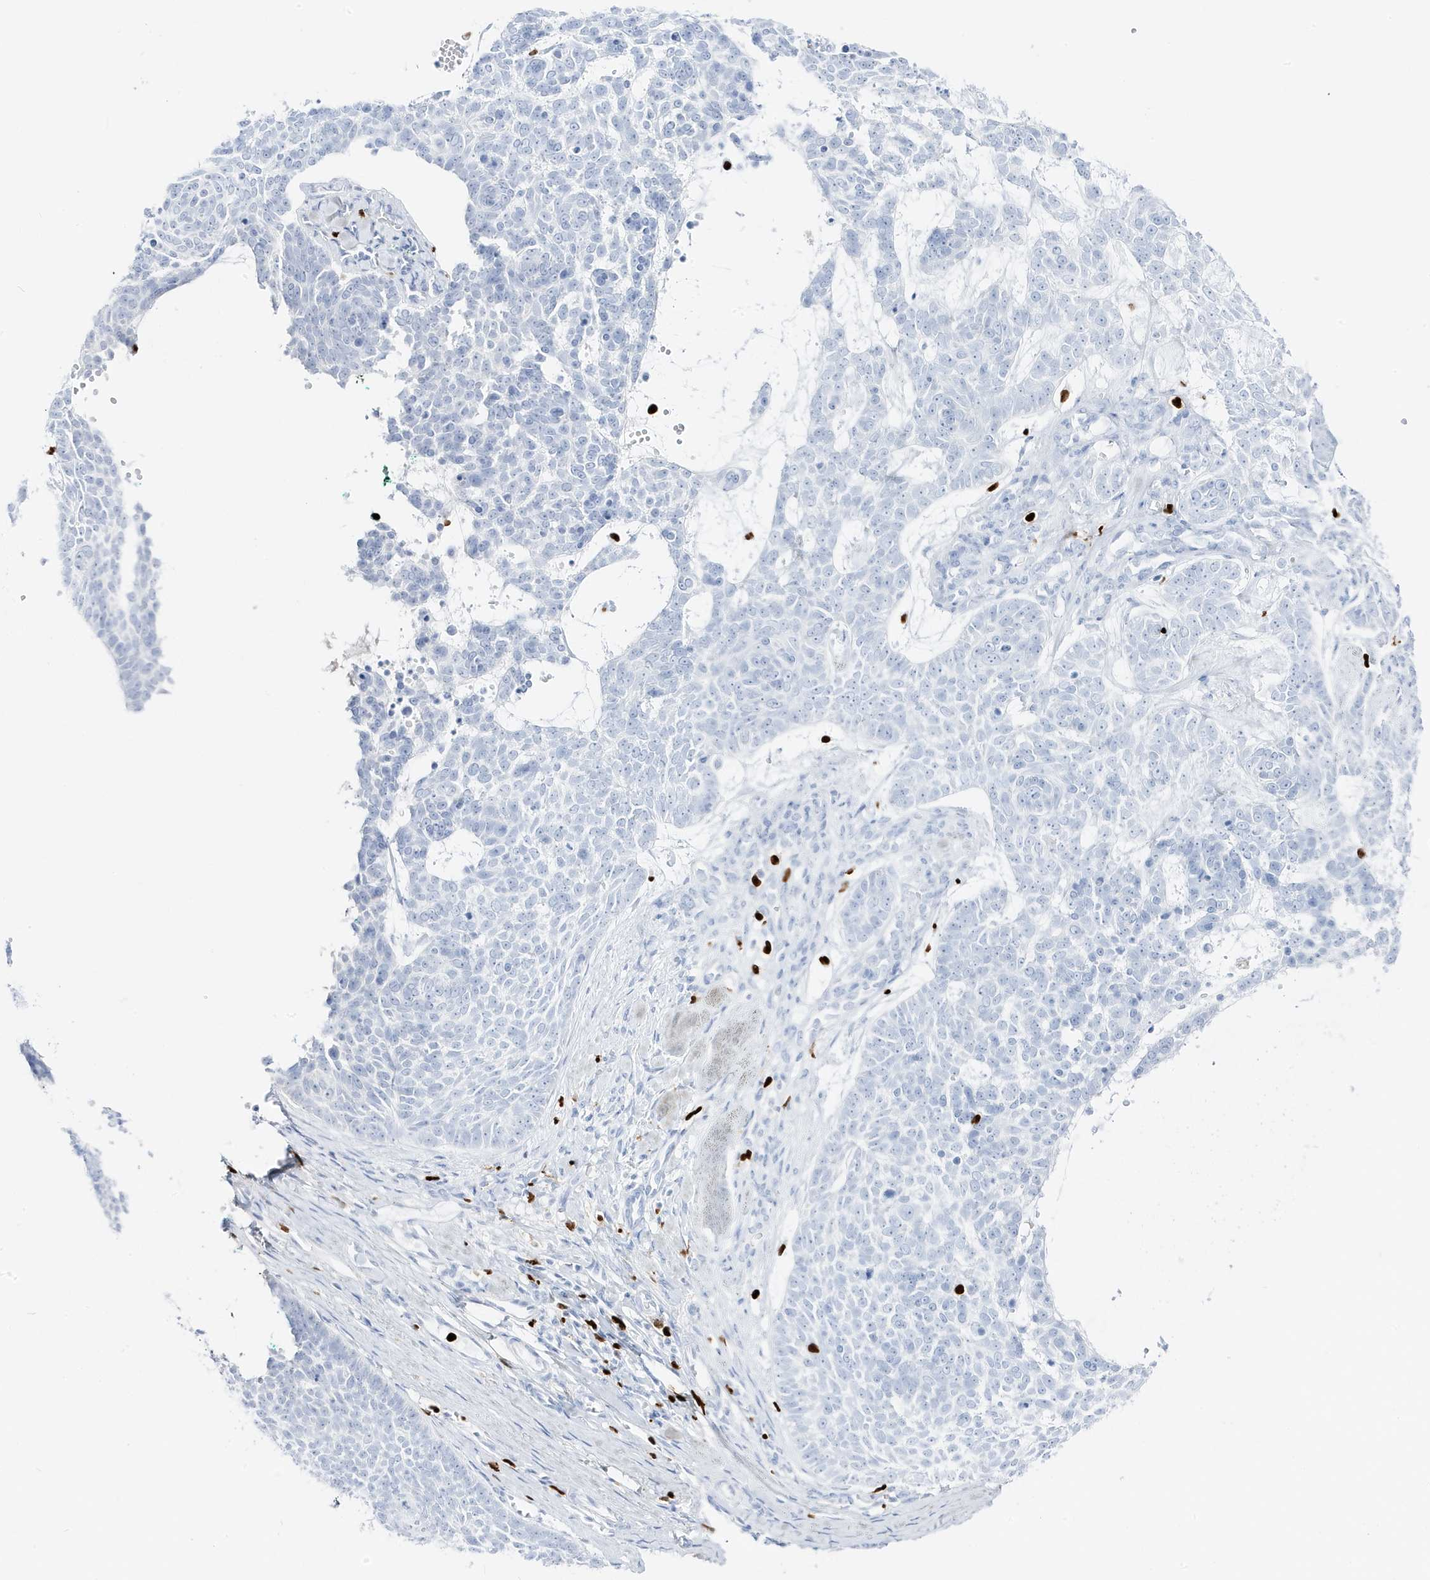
{"staining": {"intensity": "negative", "quantity": "none", "location": "none"}, "tissue": "skin cancer", "cell_type": "Tumor cells", "image_type": "cancer", "snomed": [{"axis": "morphology", "description": "Basal cell carcinoma"}, {"axis": "topography", "description": "Skin"}], "caption": "Skin cancer was stained to show a protein in brown. There is no significant expression in tumor cells.", "gene": "MNDA", "patient": {"sex": "female", "age": 81}}